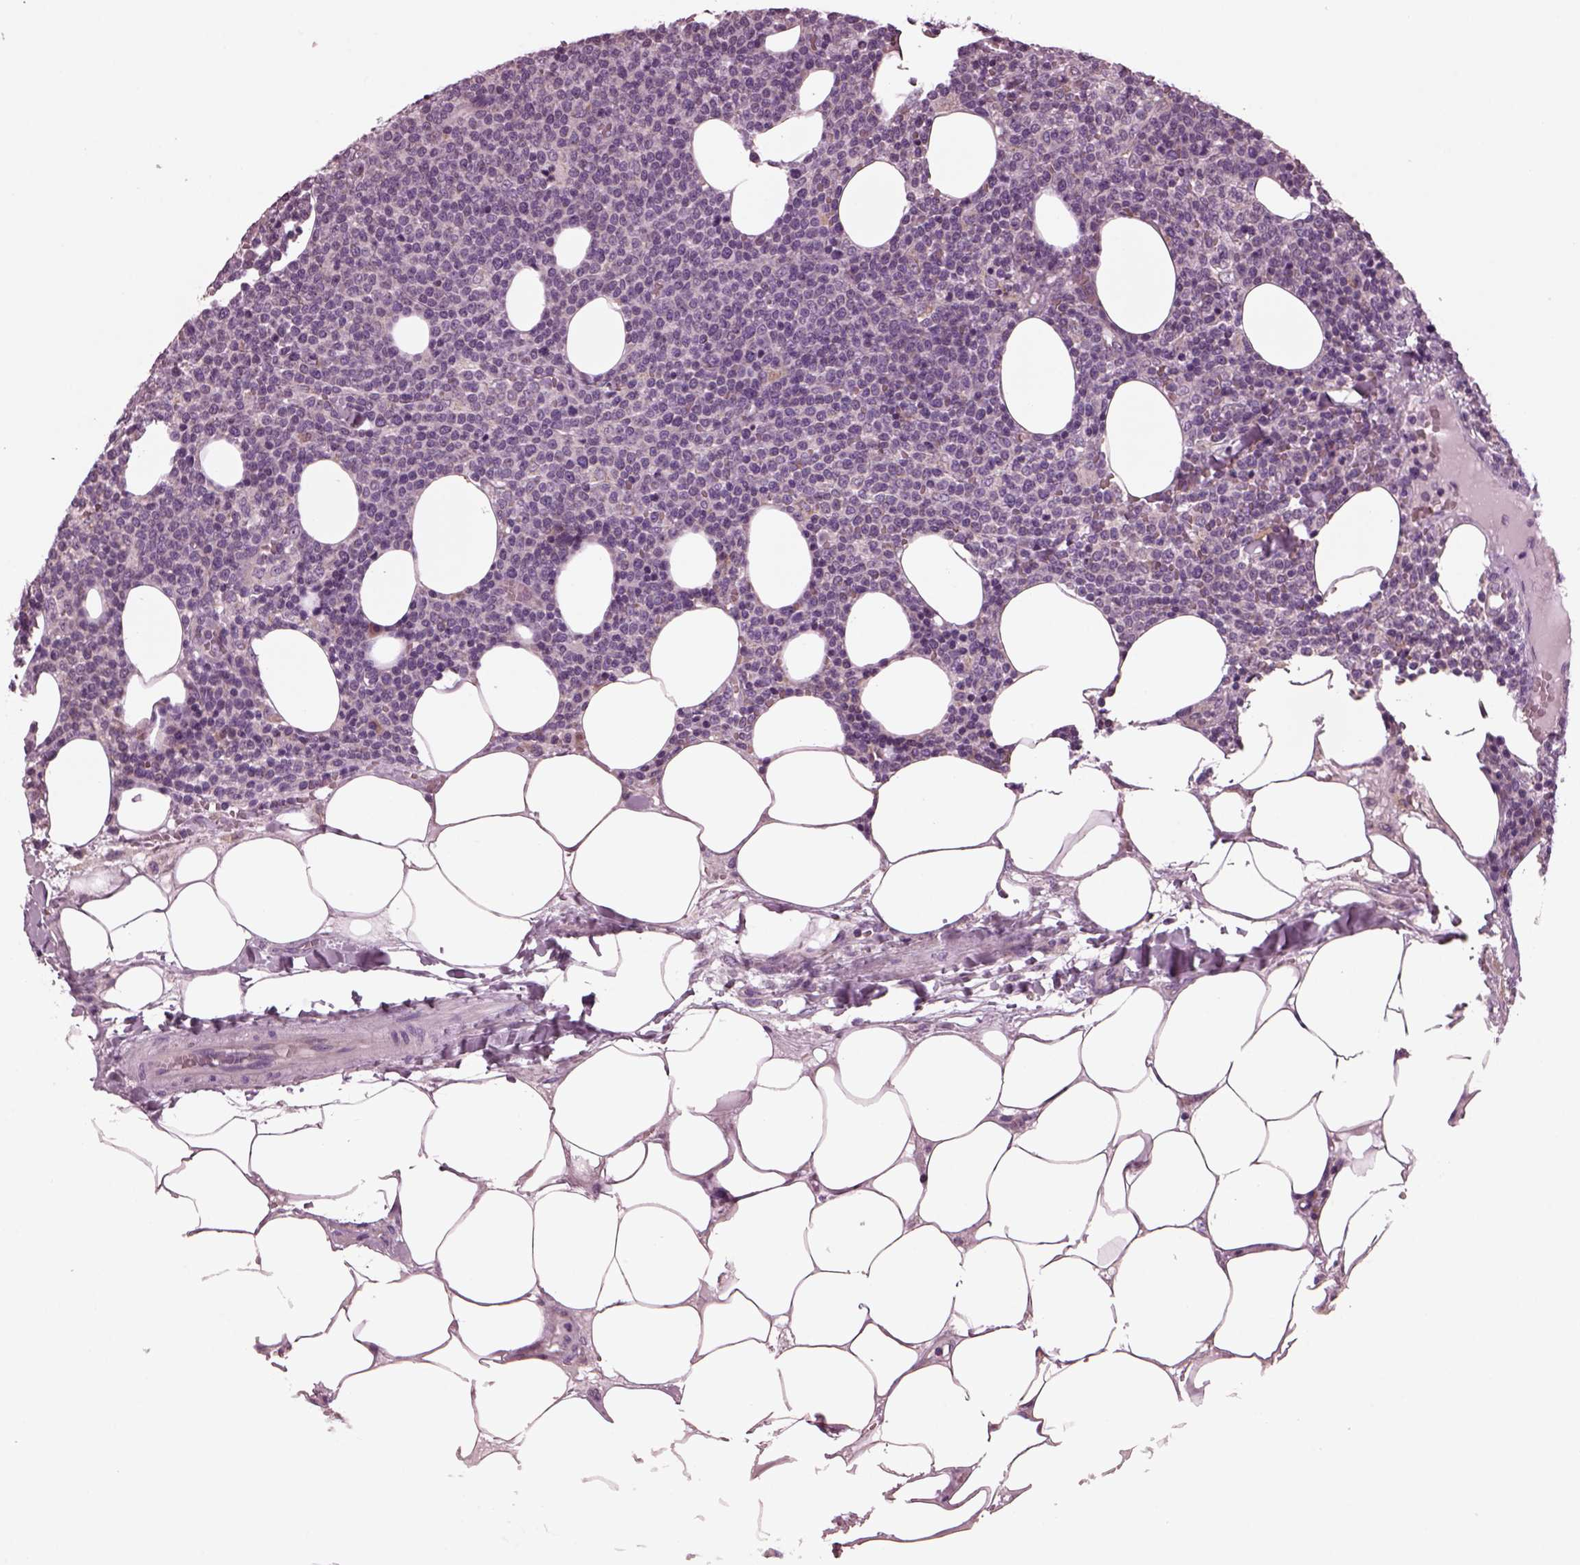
{"staining": {"intensity": "negative", "quantity": "none", "location": "none"}, "tissue": "lymphoma", "cell_type": "Tumor cells", "image_type": "cancer", "snomed": [{"axis": "morphology", "description": "Malignant lymphoma, non-Hodgkin's type, High grade"}, {"axis": "topography", "description": "Lymph node"}], "caption": "Tumor cells are negative for brown protein staining in high-grade malignant lymphoma, non-Hodgkin's type.", "gene": "AP4M1", "patient": {"sex": "male", "age": 61}}